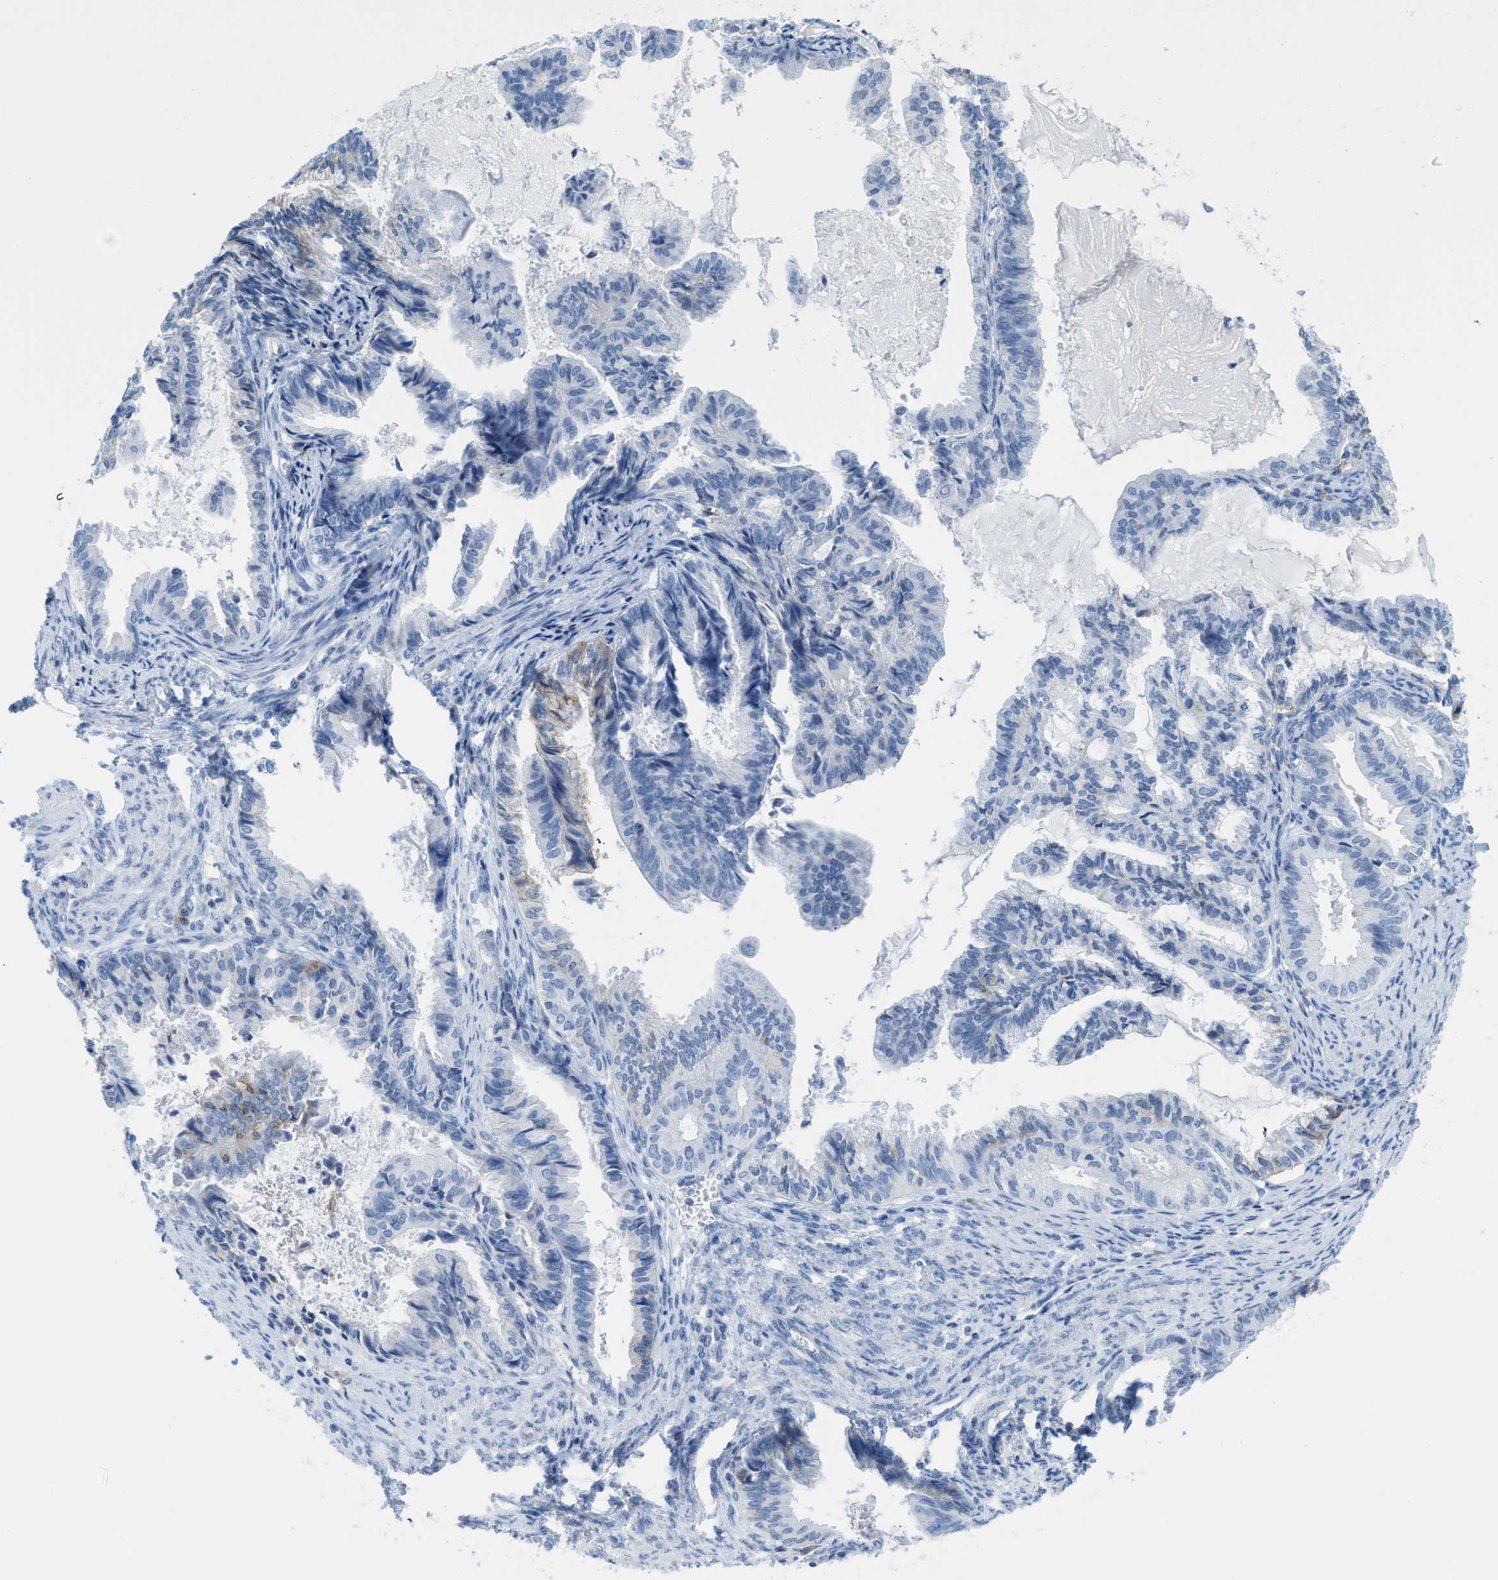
{"staining": {"intensity": "negative", "quantity": "none", "location": "none"}, "tissue": "endometrial cancer", "cell_type": "Tumor cells", "image_type": "cancer", "snomed": [{"axis": "morphology", "description": "Adenocarcinoma, NOS"}, {"axis": "topography", "description": "Endometrium"}], "caption": "Image shows no protein positivity in tumor cells of endometrial cancer tissue.", "gene": "SLC3A2", "patient": {"sex": "female", "age": 86}}